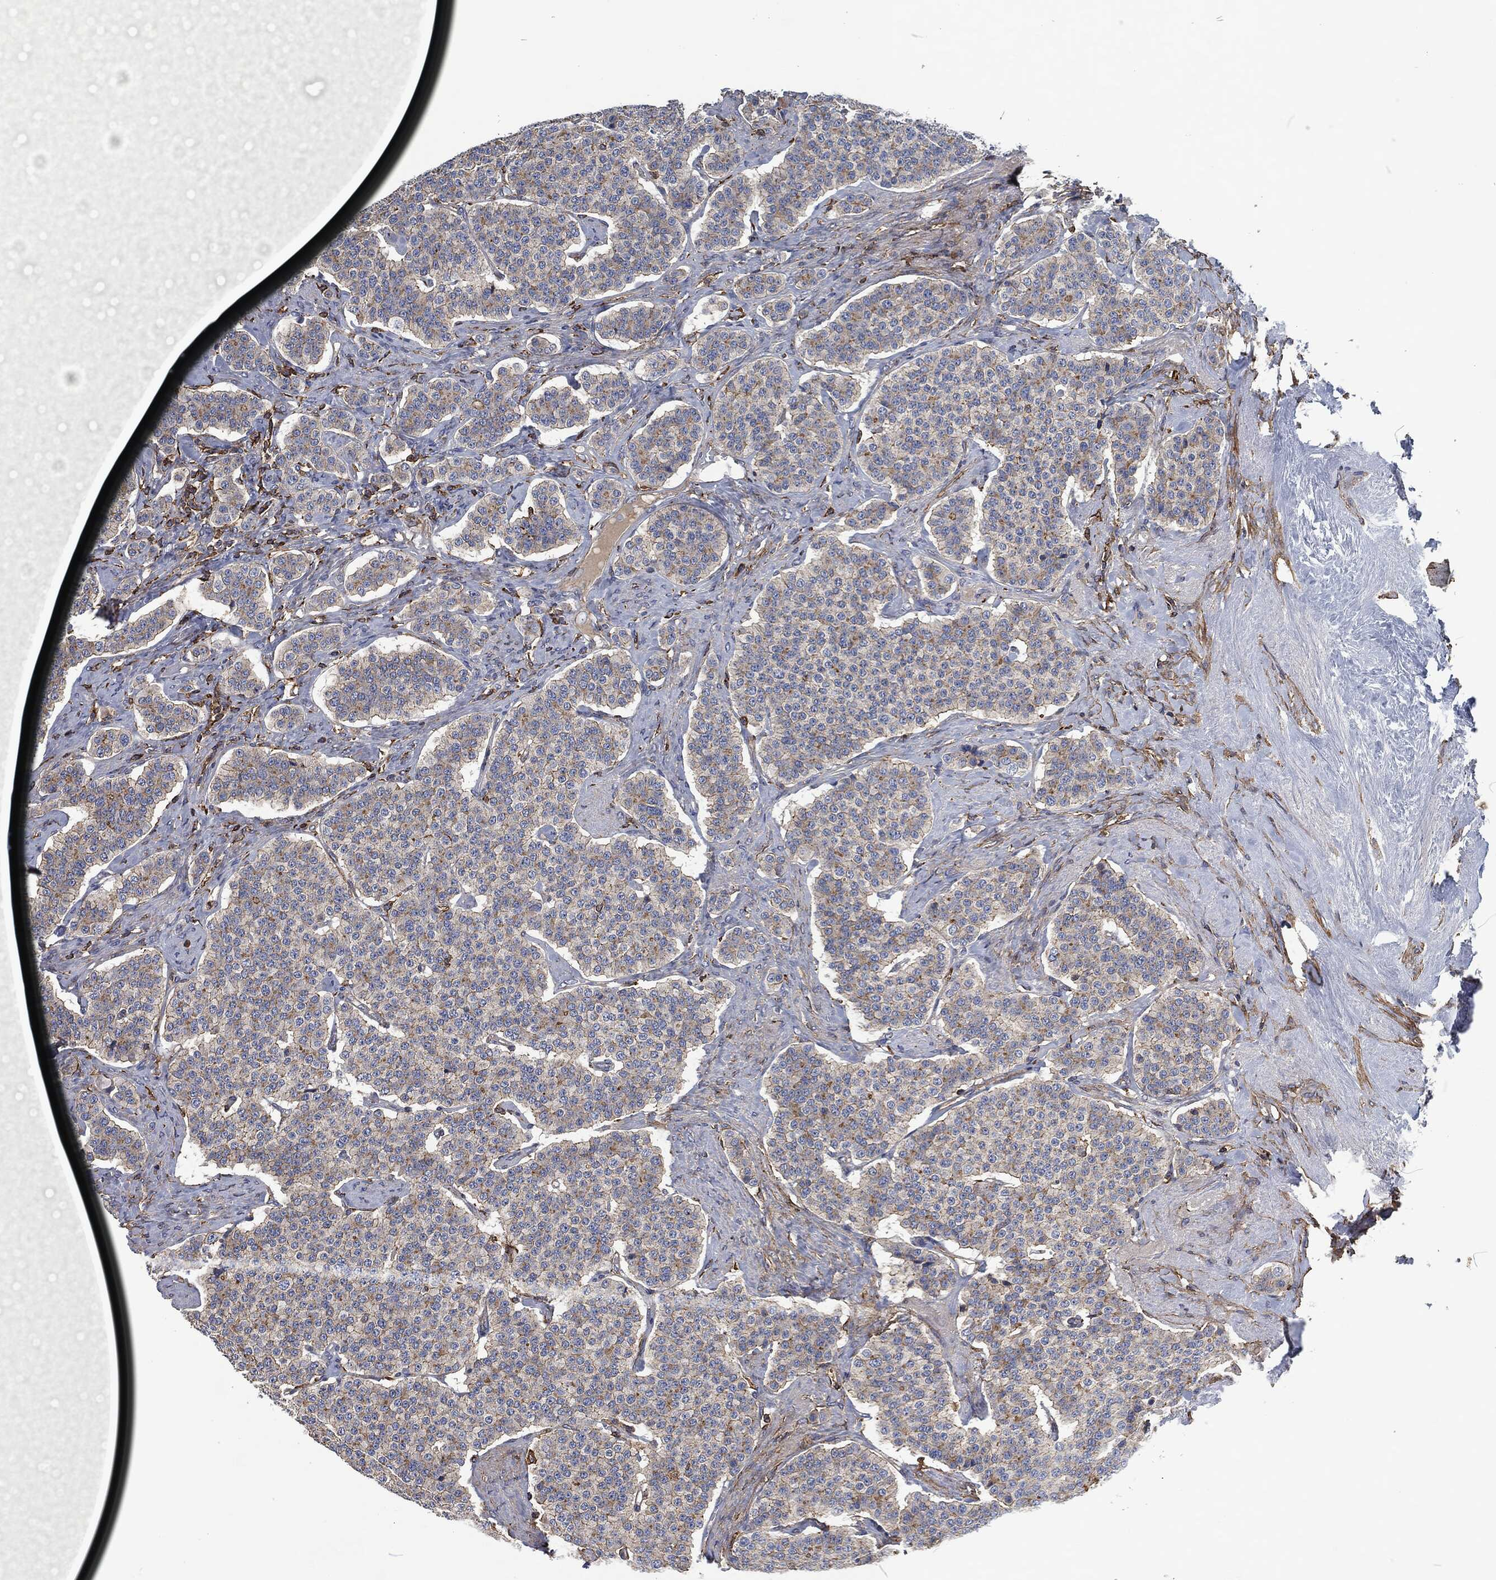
{"staining": {"intensity": "moderate", "quantity": "<25%", "location": "cytoplasmic/membranous"}, "tissue": "carcinoid", "cell_type": "Tumor cells", "image_type": "cancer", "snomed": [{"axis": "morphology", "description": "Carcinoid, malignant, NOS"}, {"axis": "topography", "description": "Small intestine"}], "caption": "Immunohistochemical staining of human carcinoid displays low levels of moderate cytoplasmic/membranous protein staining in approximately <25% of tumor cells. (Stains: DAB in brown, nuclei in blue, Microscopy: brightfield microscopy at high magnification).", "gene": "LGALS9", "patient": {"sex": "female", "age": 58}}